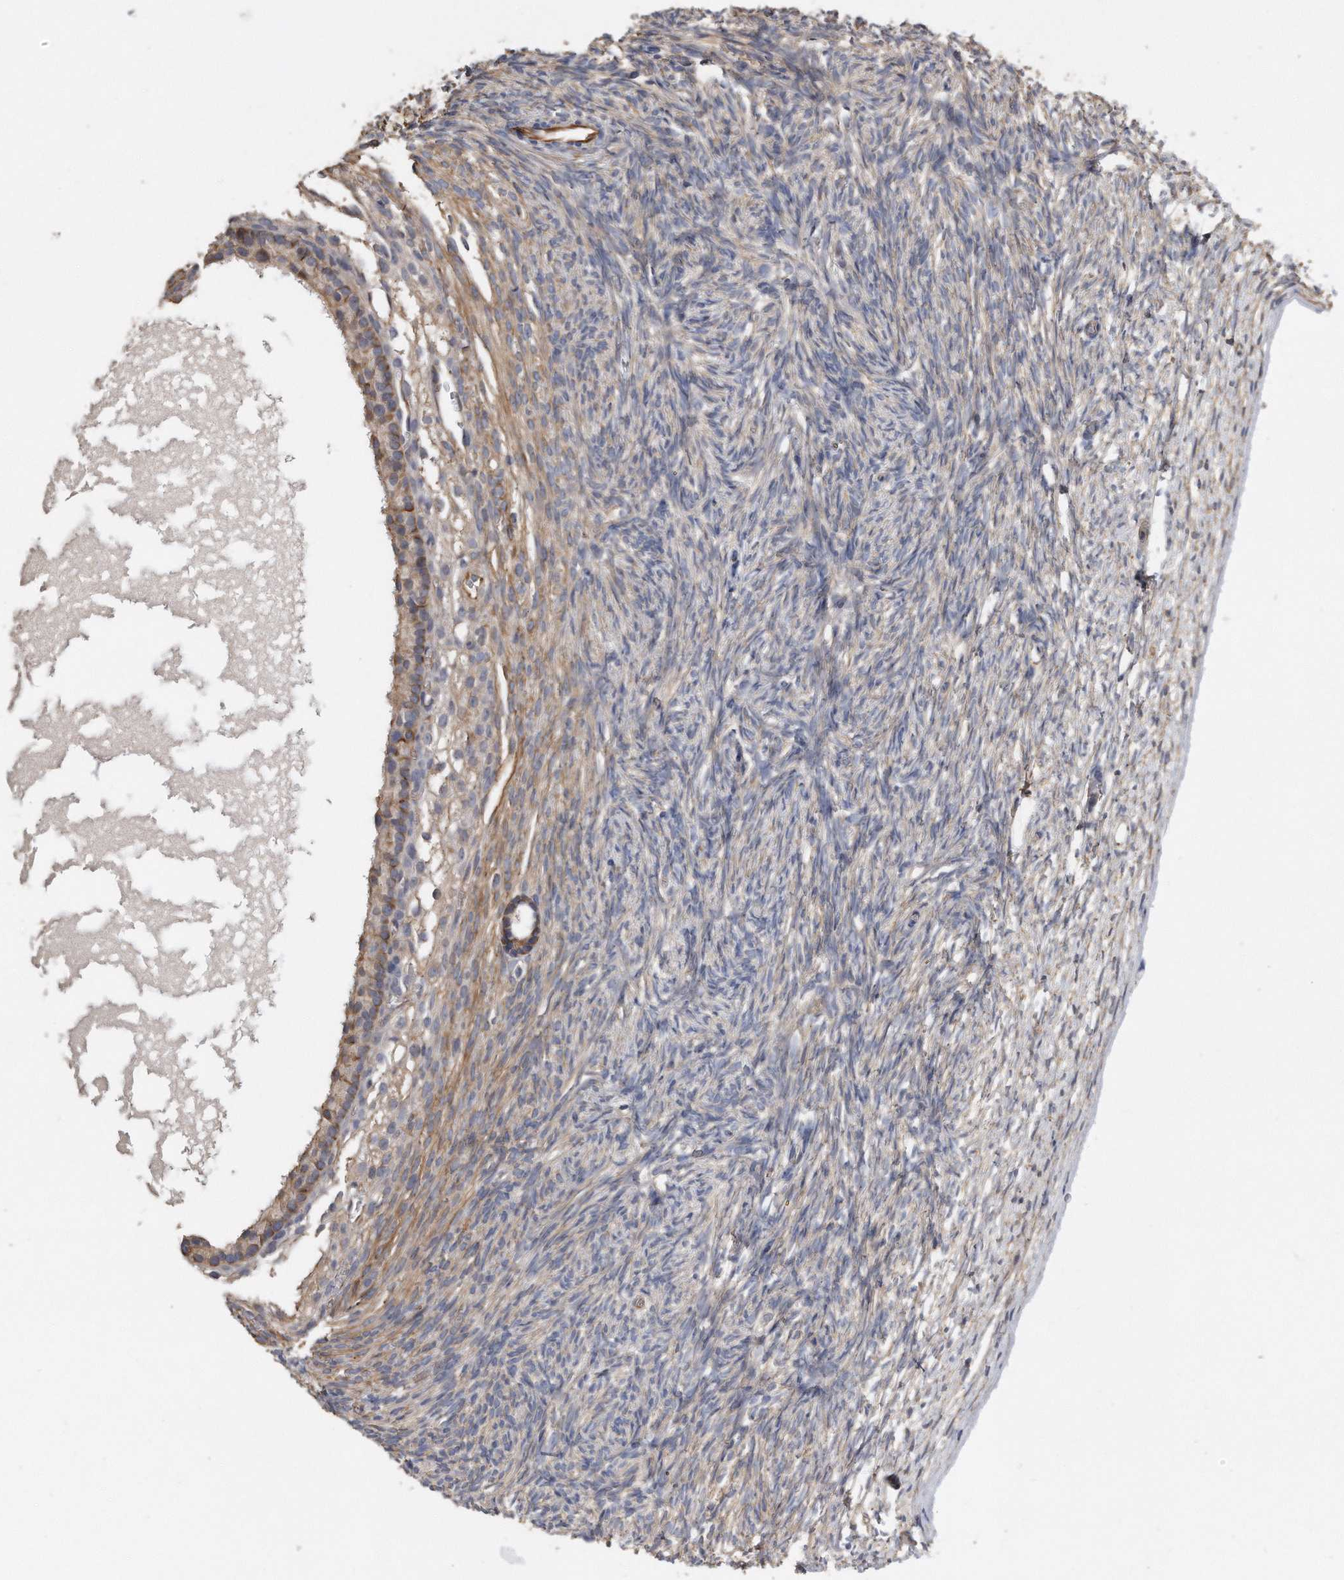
{"staining": {"intensity": "weak", "quantity": "25%-75%", "location": "cytoplasmic/membranous"}, "tissue": "ovary", "cell_type": "Ovarian stroma cells", "image_type": "normal", "snomed": [{"axis": "morphology", "description": "Normal tissue, NOS"}, {"axis": "topography", "description": "Ovary"}], "caption": "An immunohistochemistry (IHC) image of unremarkable tissue is shown. Protein staining in brown shows weak cytoplasmic/membranous positivity in ovary within ovarian stroma cells.", "gene": "GPC1", "patient": {"sex": "female", "age": 34}}